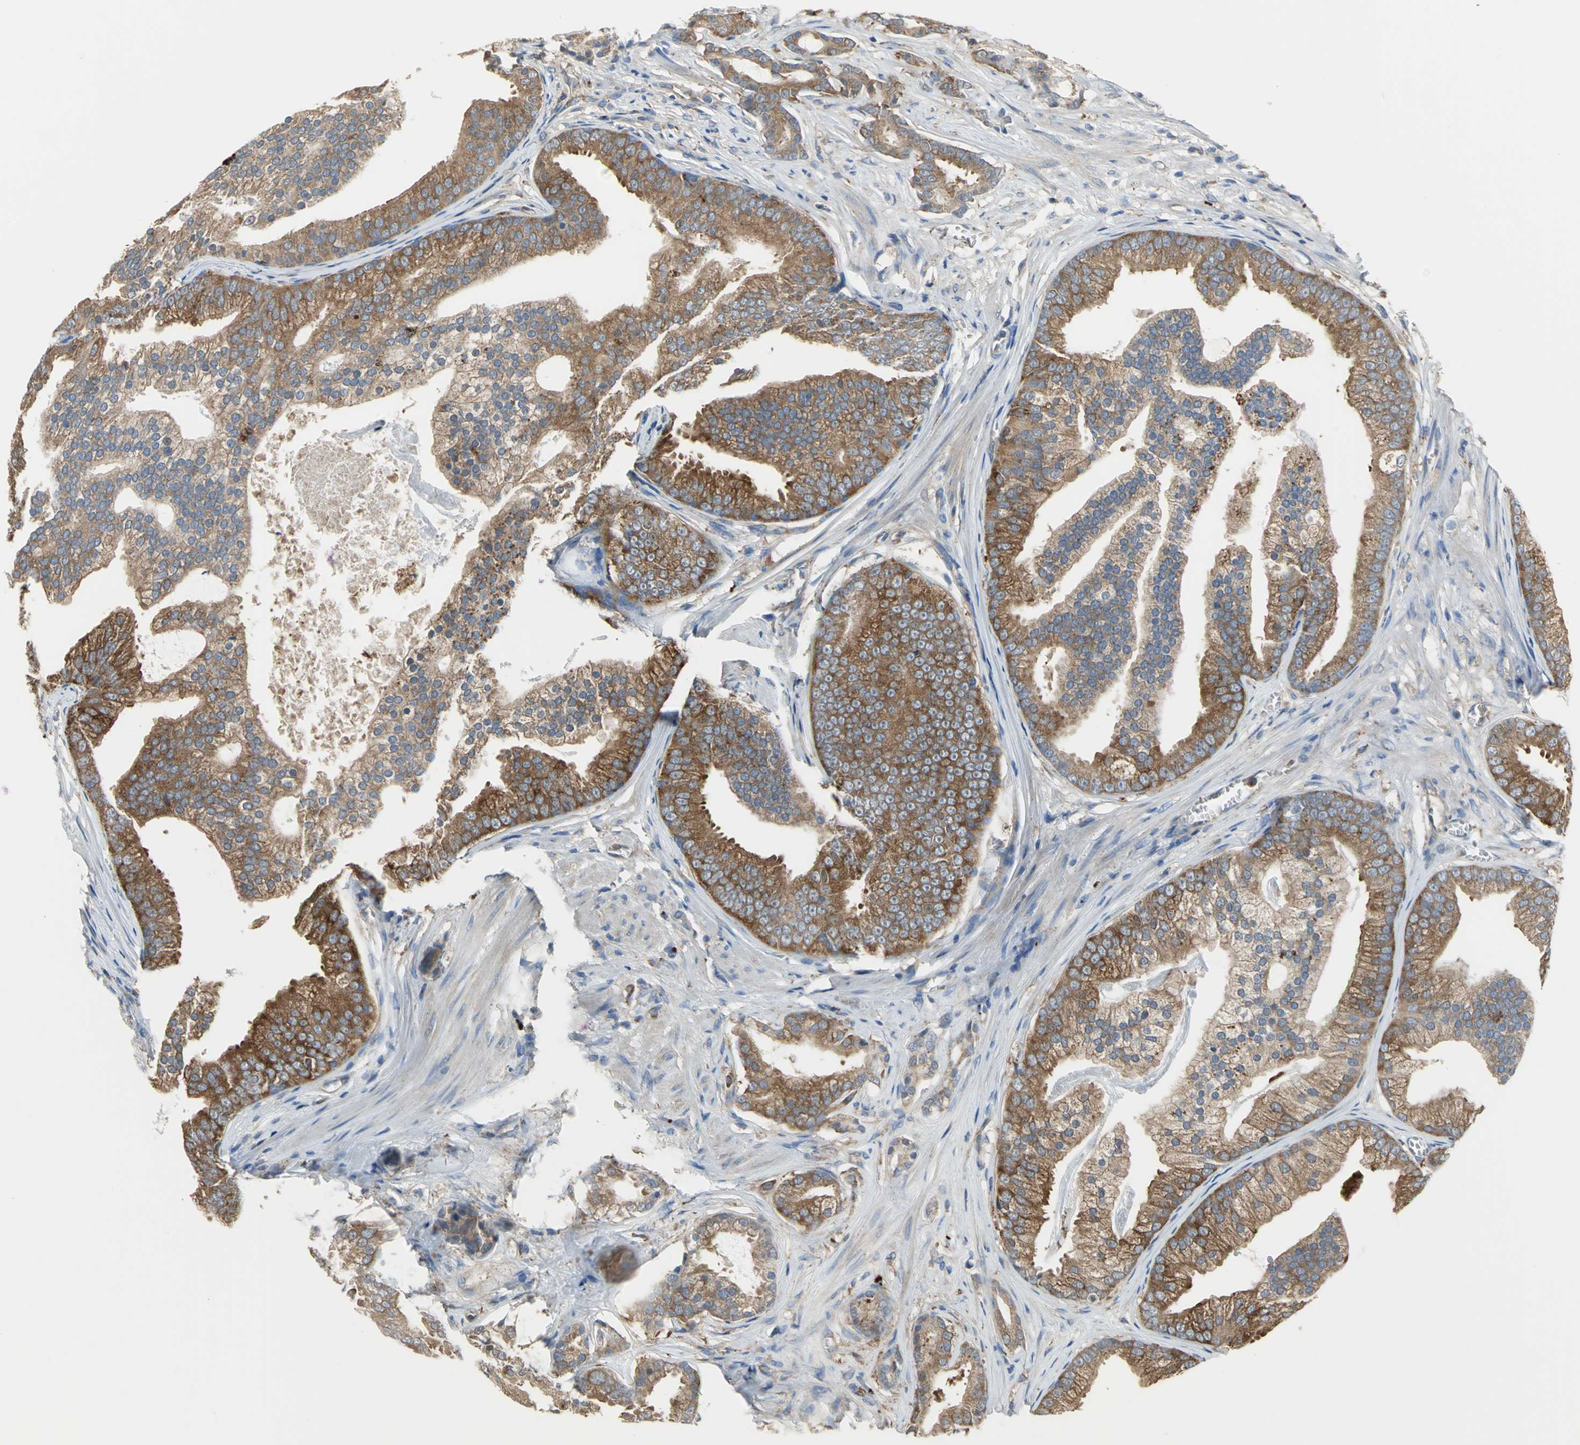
{"staining": {"intensity": "moderate", "quantity": ">75%", "location": "cytoplasmic/membranous"}, "tissue": "prostate cancer", "cell_type": "Tumor cells", "image_type": "cancer", "snomed": [{"axis": "morphology", "description": "Adenocarcinoma, Low grade"}, {"axis": "topography", "description": "Prostate"}], "caption": "Immunohistochemistry (IHC) image of neoplastic tissue: prostate cancer stained using immunohistochemistry shows medium levels of moderate protein expression localized specifically in the cytoplasmic/membranous of tumor cells, appearing as a cytoplasmic/membranous brown color.", "gene": "DIAPH2", "patient": {"sex": "male", "age": 58}}